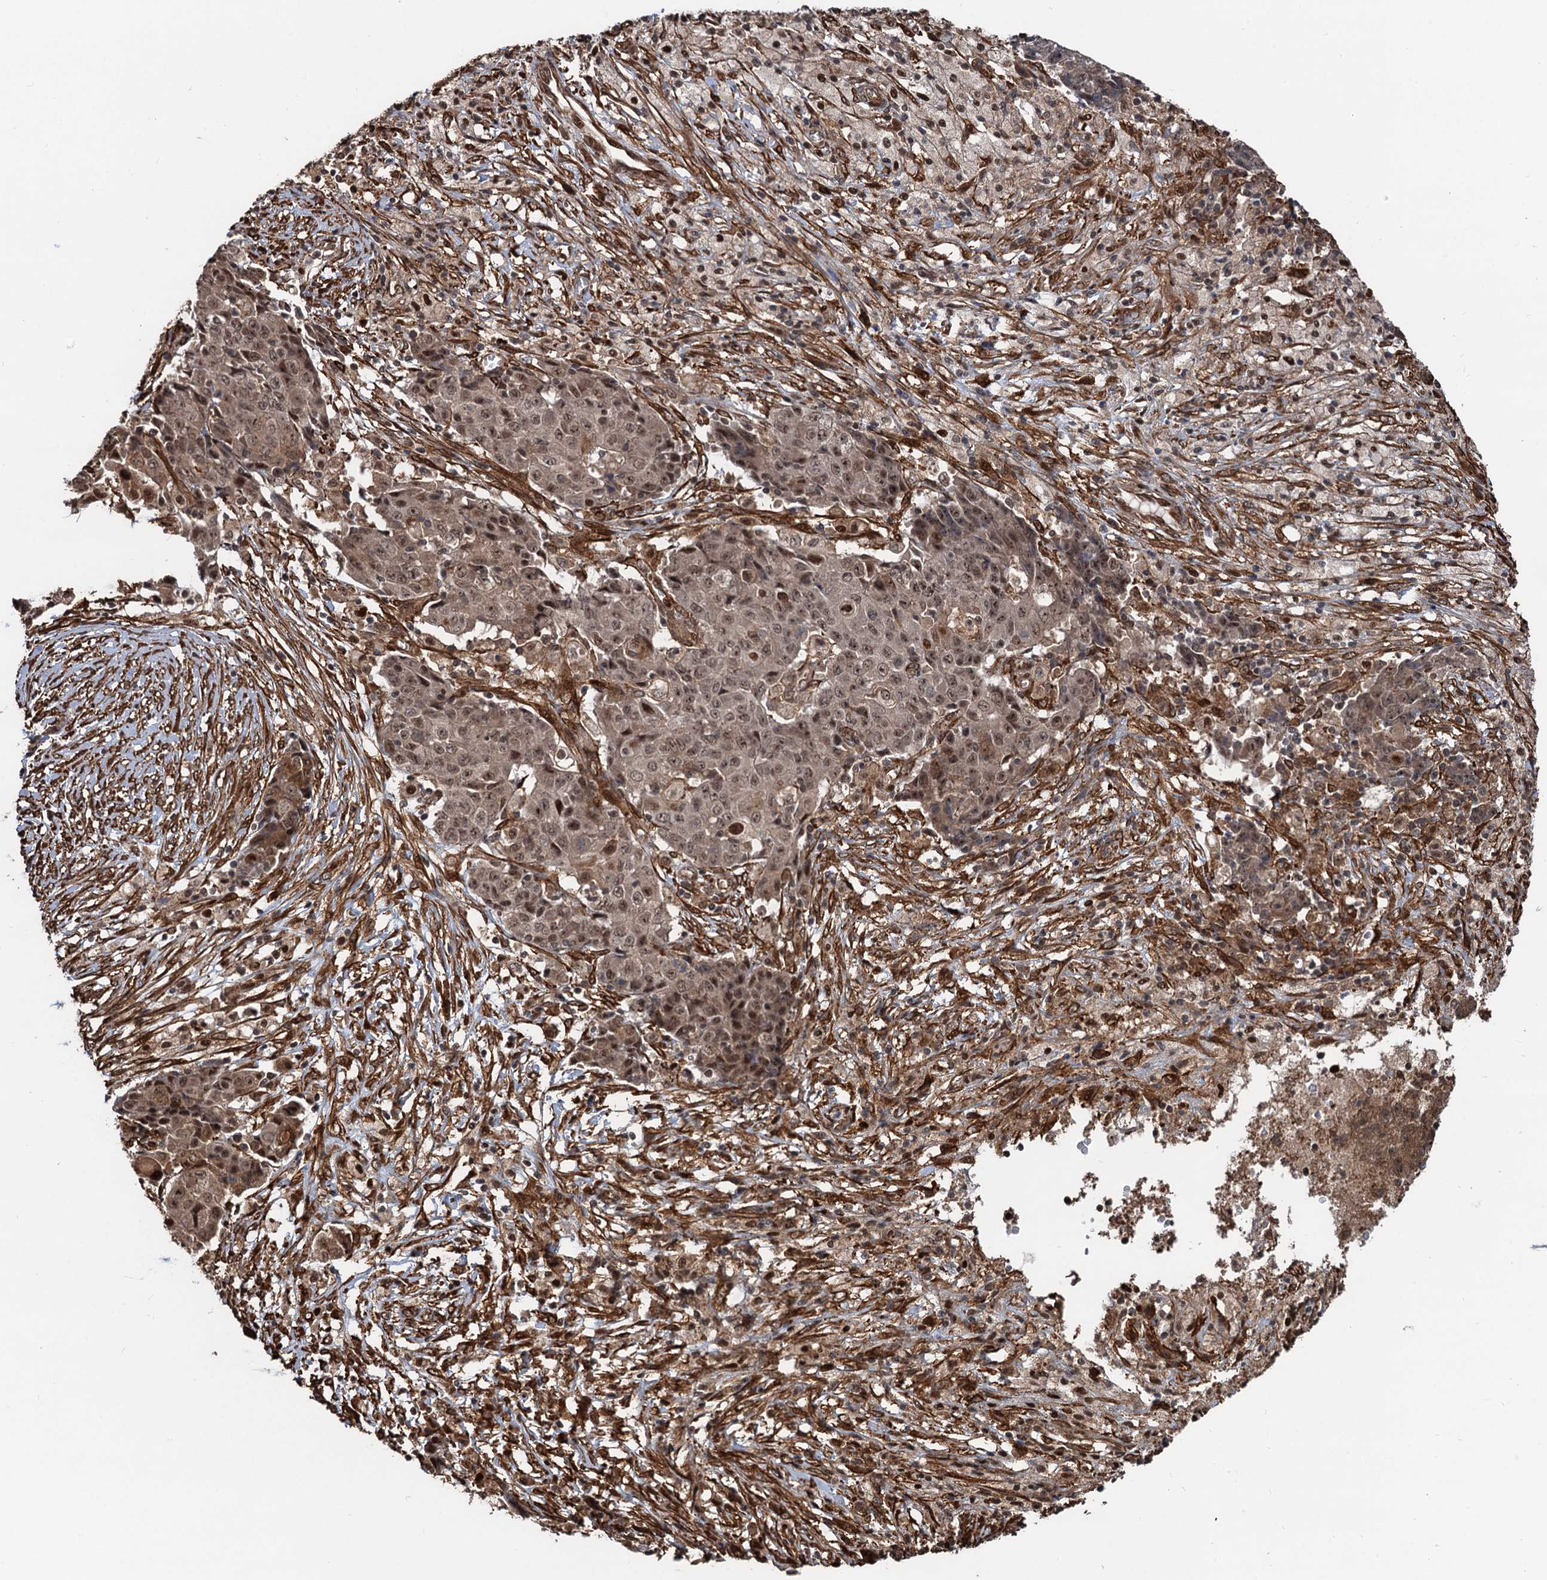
{"staining": {"intensity": "moderate", "quantity": ">75%", "location": "cytoplasmic/membranous,nuclear"}, "tissue": "ovarian cancer", "cell_type": "Tumor cells", "image_type": "cancer", "snomed": [{"axis": "morphology", "description": "Carcinoma, endometroid"}, {"axis": "topography", "description": "Ovary"}], "caption": "The histopathology image reveals a brown stain indicating the presence of a protein in the cytoplasmic/membranous and nuclear of tumor cells in ovarian cancer (endometroid carcinoma).", "gene": "SNRNP25", "patient": {"sex": "female", "age": 42}}